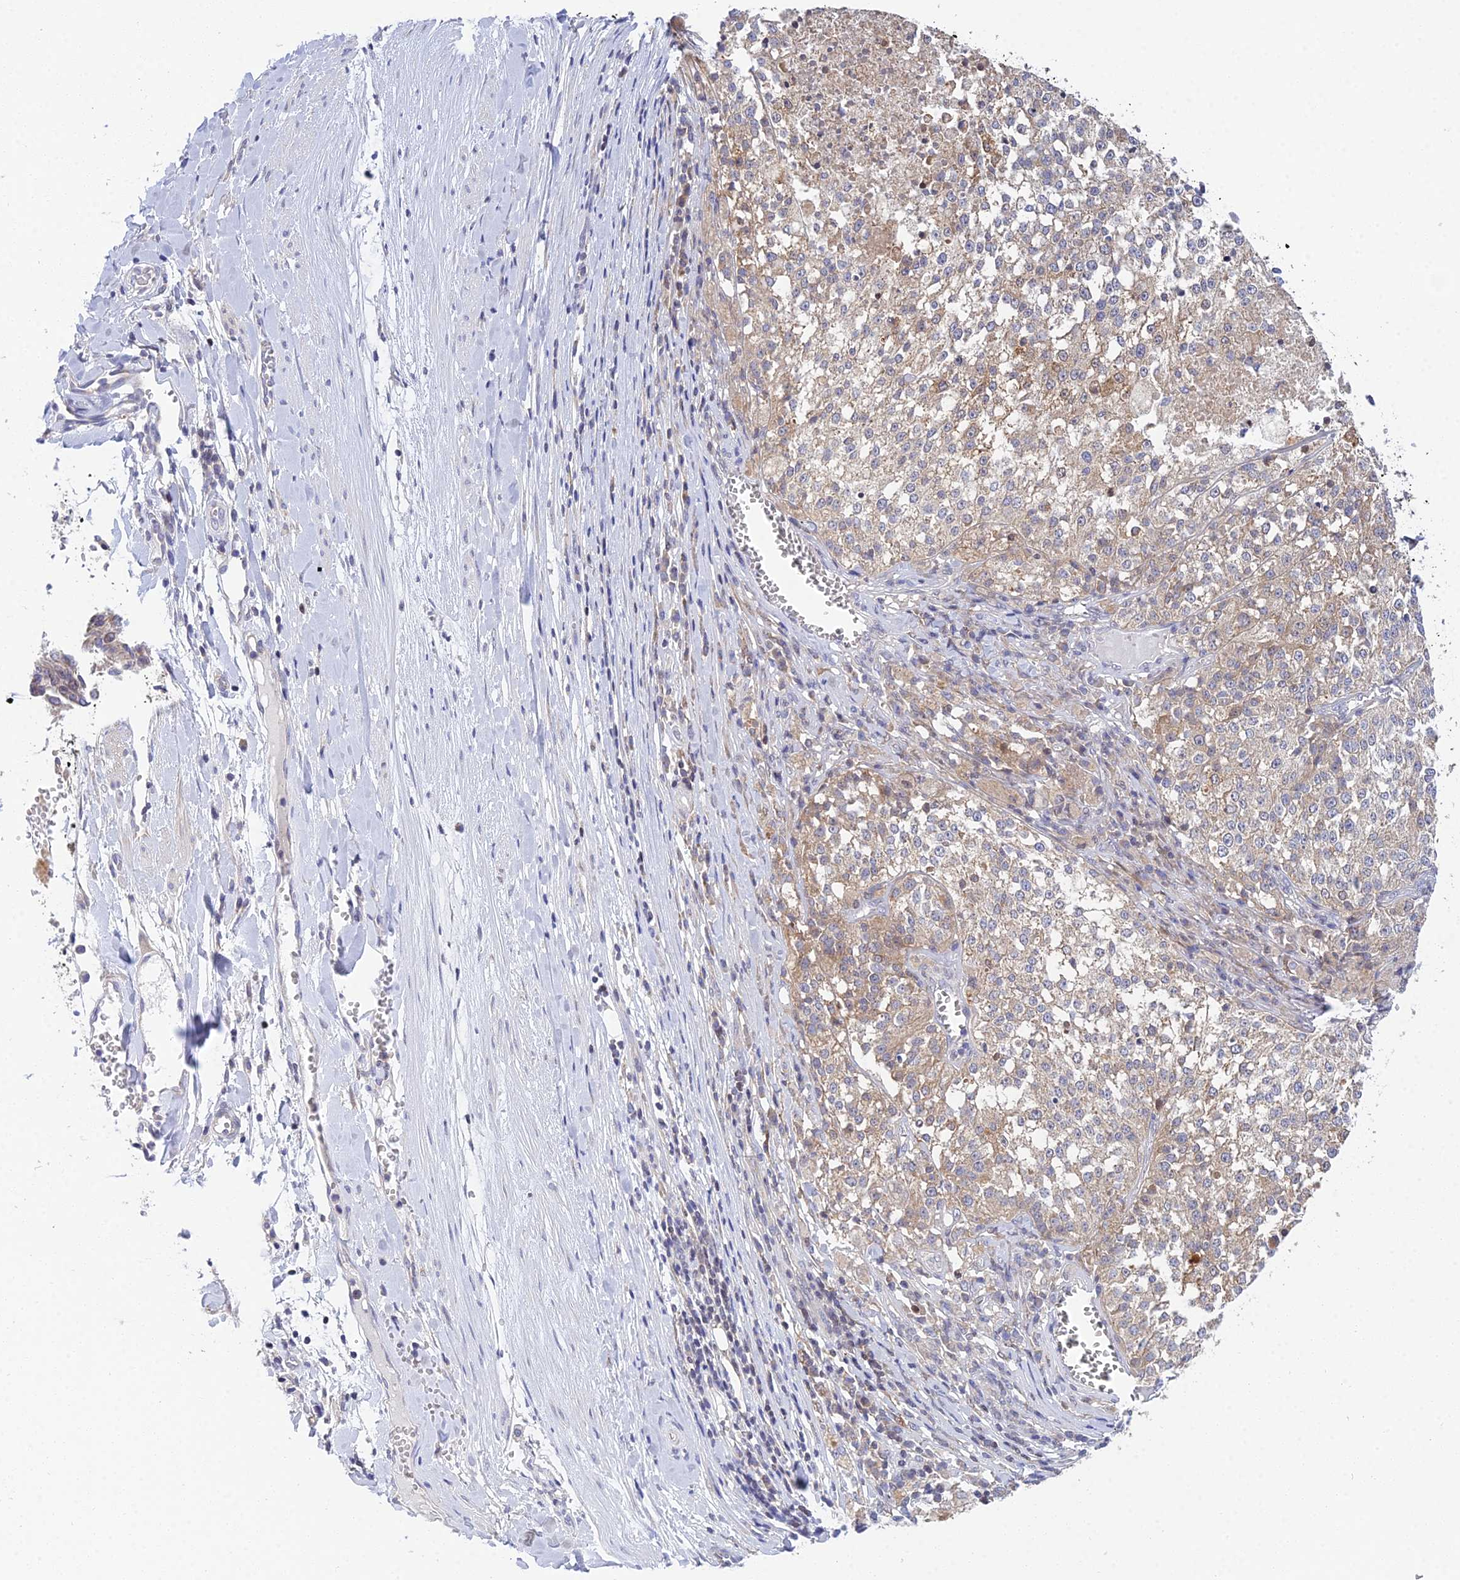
{"staining": {"intensity": "weak", "quantity": "<25%", "location": "cytoplasmic/membranous"}, "tissue": "melanoma", "cell_type": "Tumor cells", "image_type": "cancer", "snomed": [{"axis": "morphology", "description": "Malignant melanoma, NOS"}, {"axis": "topography", "description": "Skin"}], "caption": "A high-resolution micrograph shows IHC staining of melanoma, which exhibits no significant staining in tumor cells.", "gene": "ELOA2", "patient": {"sex": "female", "age": 64}}